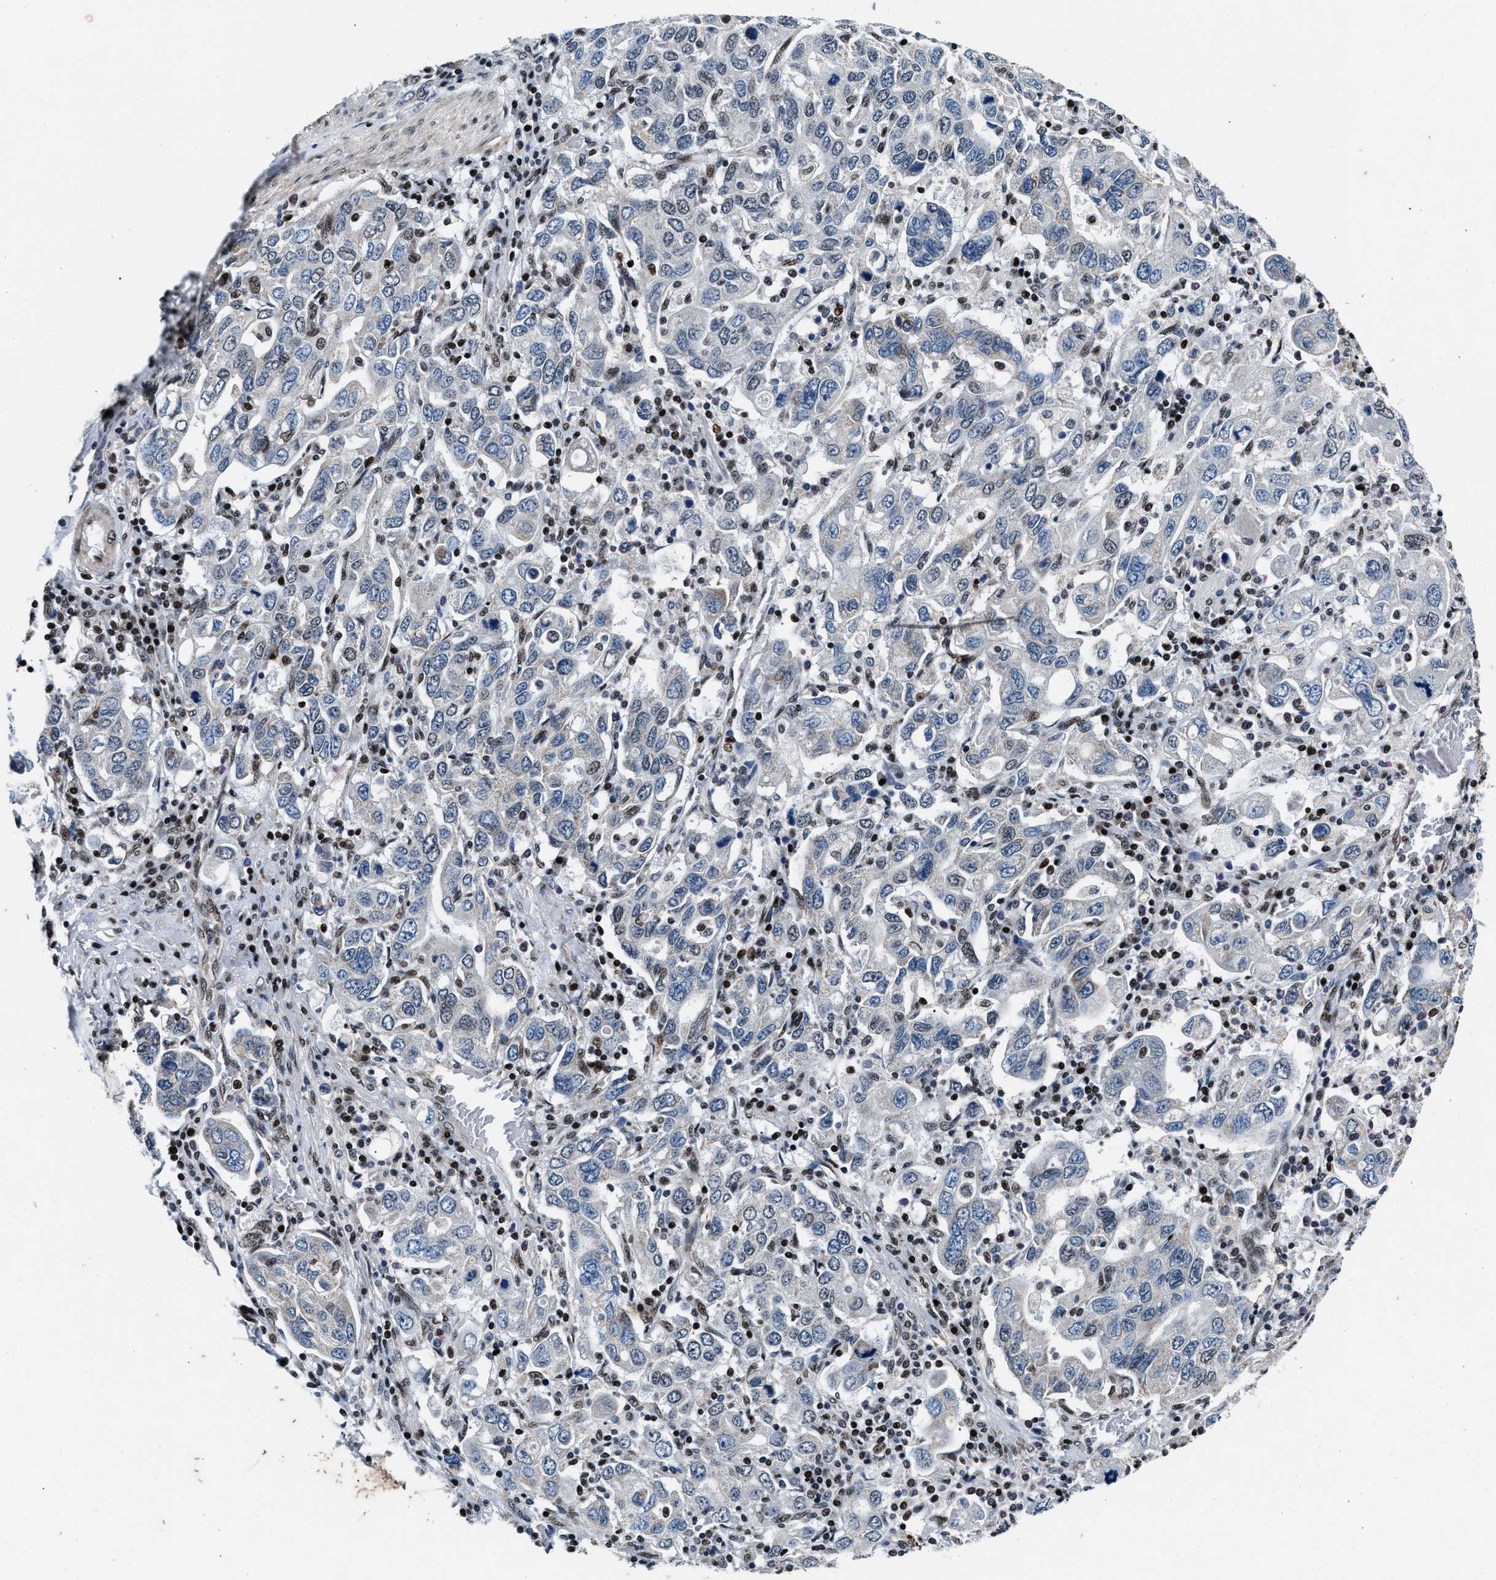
{"staining": {"intensity": "negative", "quantity": "none", "location": "none"}, "tissue": "stomach cancer", "cell_type": "Tumor cells", "image_type": "cancer", "snomed": [{"axis": "morphology", "description": "Adenocarcinoma, NOS"}, {"axis": "topography", "description": "Stomach, upper"}], "caption": "This is a histopathology image of immunohistochemistry staining of adenocarcinoma (stomach), which shows no positivity in tumor cells. (DAB immunohistochemistry (IHC) visualized using brightfield microscopy, high magnification).", "gene": "PRRC2B", "patient": {"sex": "male", "age": 62}}